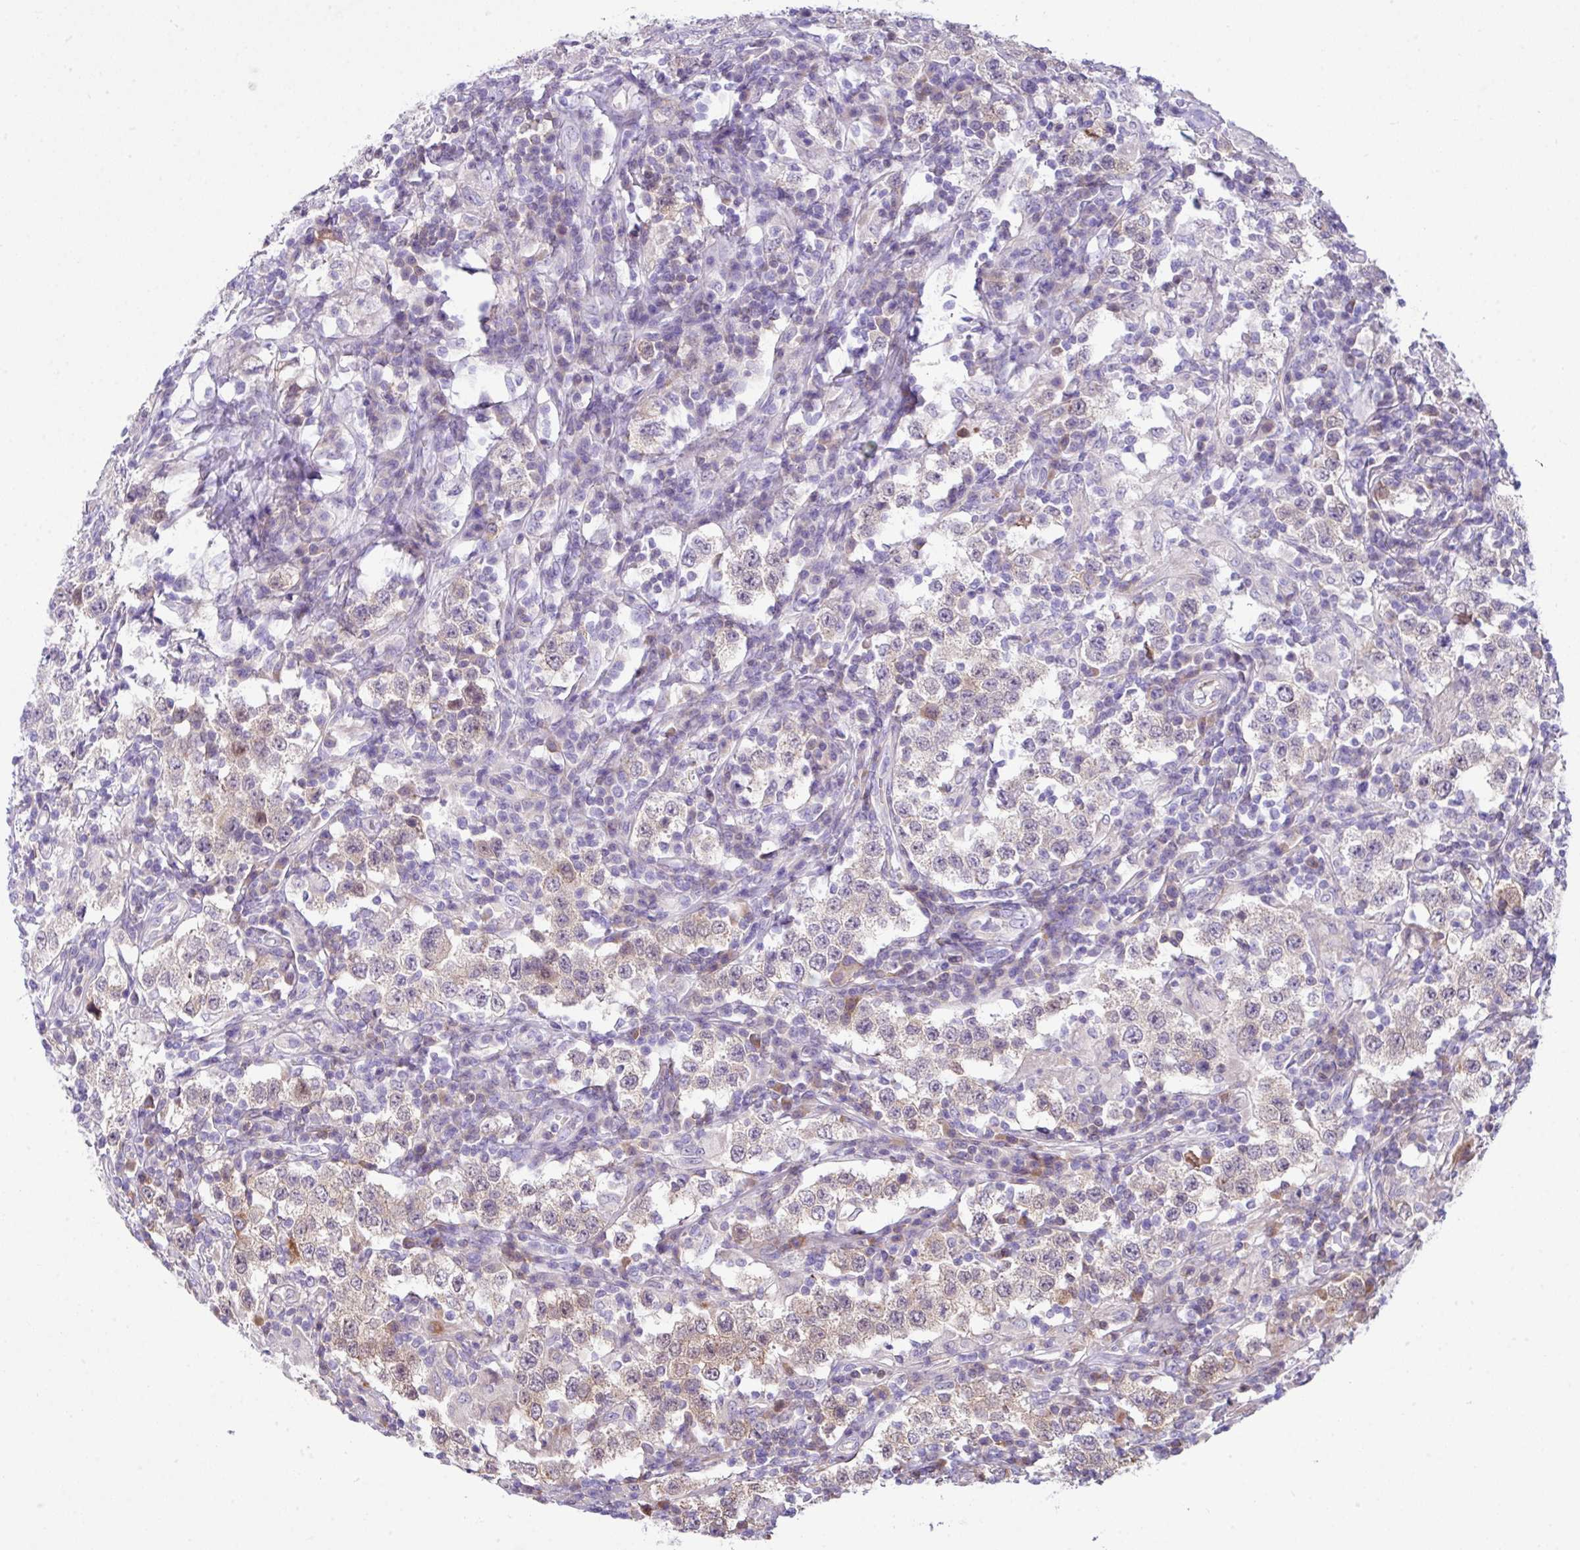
{"staining": {"intensity": "moderate", "quantity": "<25%", "location": "cytoplasmic/membranous"}, "tissue": "testis cancer", "cell_type": "Tumor cells", "image_type": "cancer", "snomed": [{"axis": "morphology", "description": "Seminoma, NOS"}, {"axis": "morphology", "description": "Carcinoma, Embryonal, NOS"}, {"axis": "topography", "description": "Testis"}], "caption": "Brown immunohistochemical staining in testis cancer (seminoma) demonstrates moderate cytoplasmic/membranous expression in approximately <25% of tumor cells.", "gene": "DNAL1", "patient": {"sex": "male", "age": 41}}